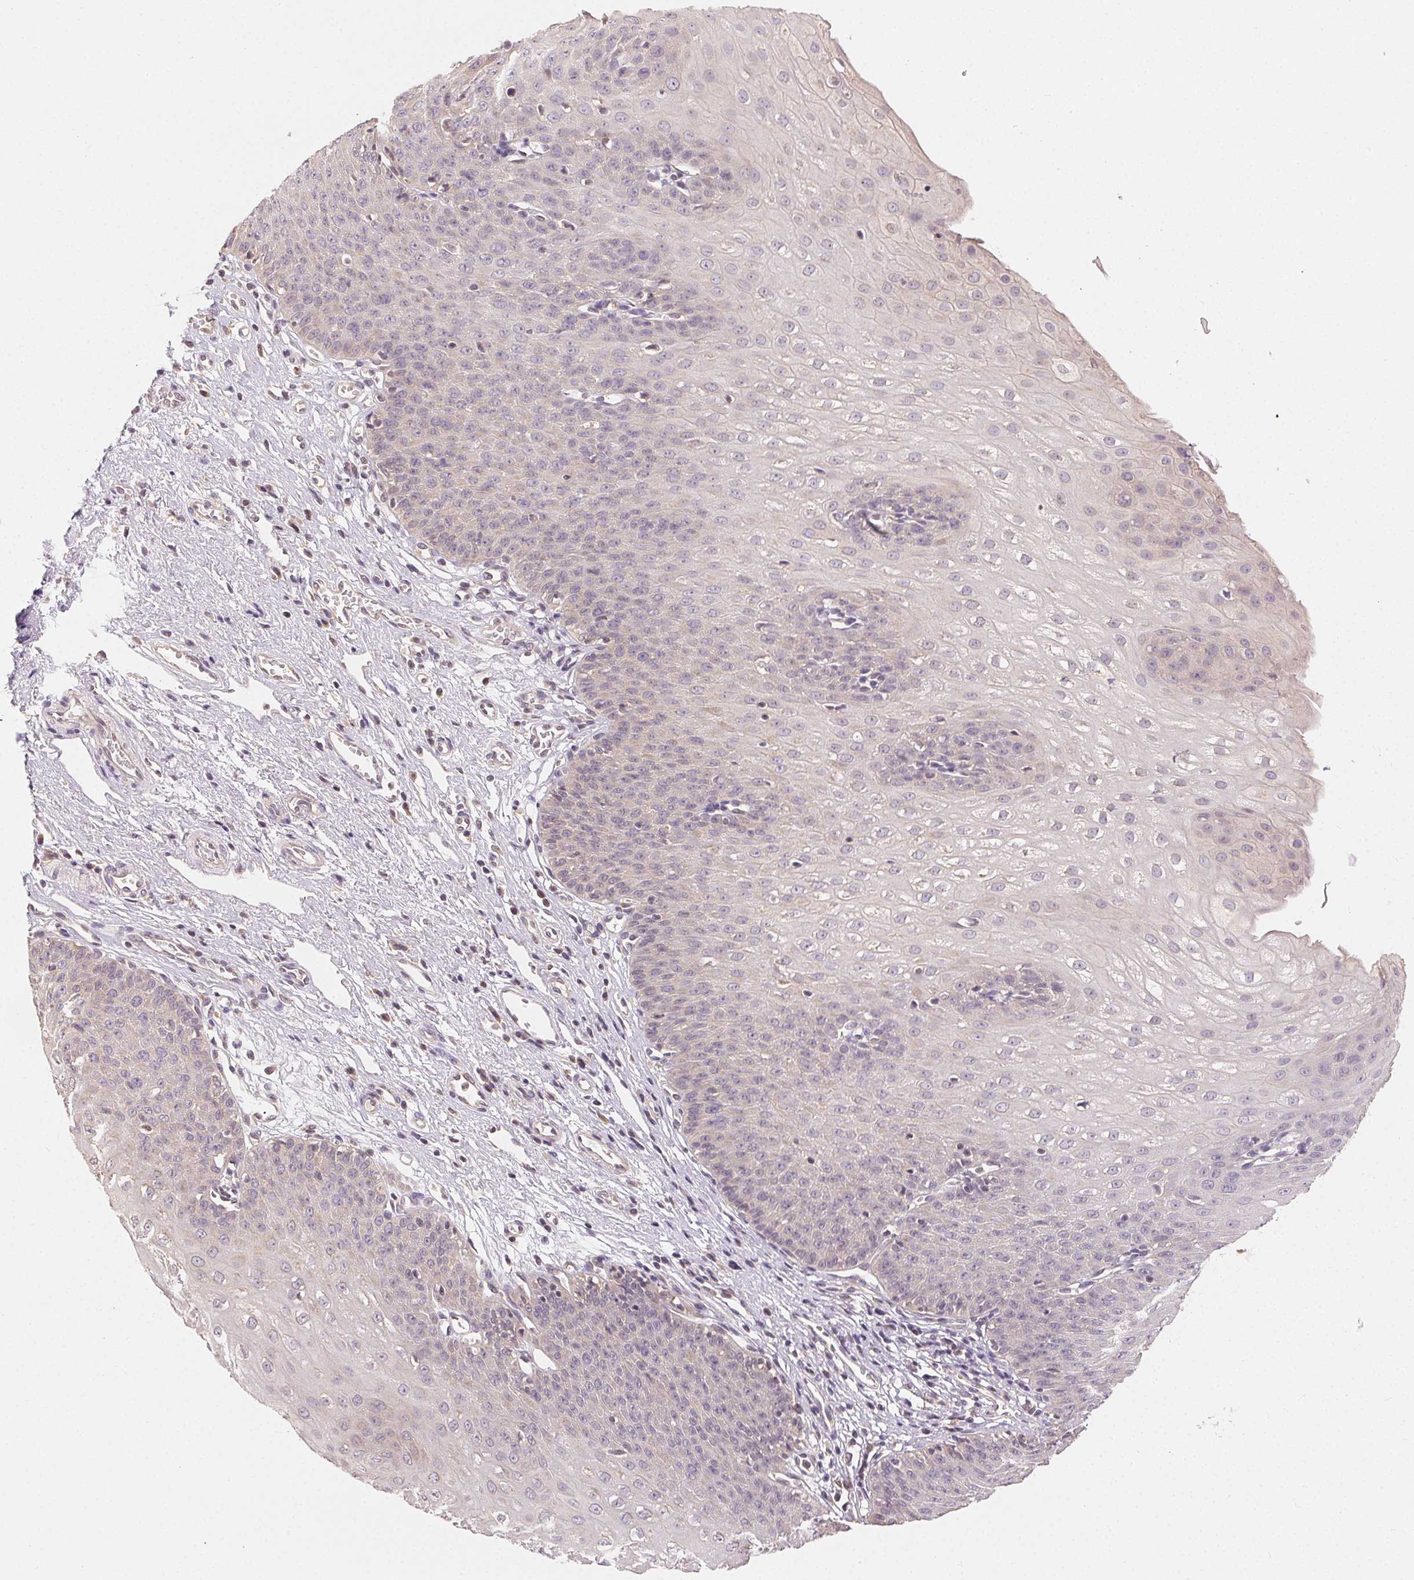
{"staining": {"intensity": "negative", "quantity": "none", "location": "none"}, "tissue": "esophagus", "cell_type": "Squamous epithelial cells", "image_type": "normal", "snomed": [{"axis": "morphology", "description": "Normal tissue, NOS"}, {"axis": "topography", "description": "Esophagus"}], "caption": "The image shows no significant expression in squamous epithelial cells of esophagus.", "gene": "SEZ6L2", "patient": {"sex": "male", "age": 71}}